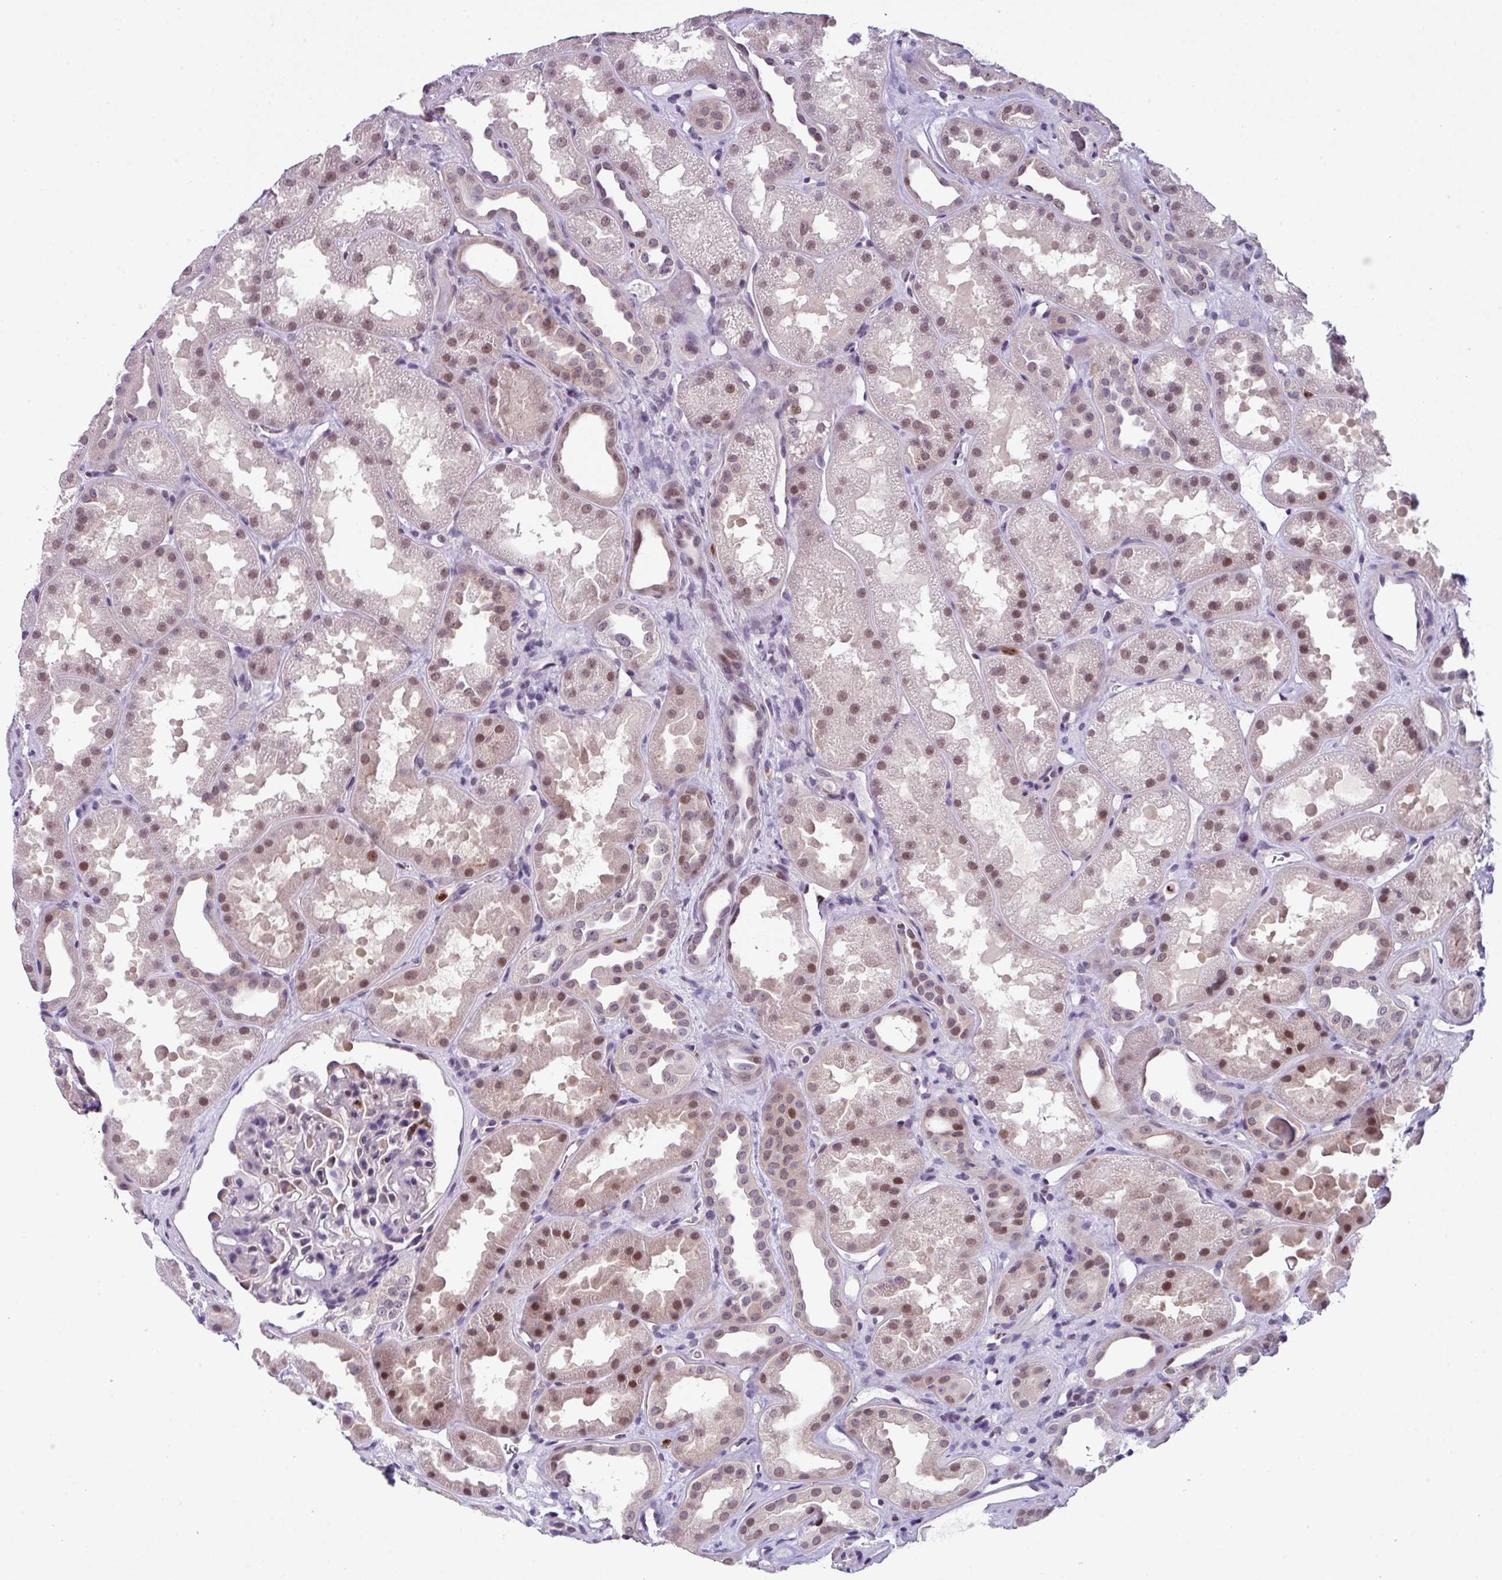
{"staining": {"intensity": "moderate", "quantity": "<25%", "location": "nuclear"}, "tissue": "kidney", "cell_type": "Cells in glomeruli", "image_type": "normal", "snomed": [{"axis": "morphology", "description": "Normal tissue, NOS"}, {"axis": "topography", "description": "Kidney"}], "caption": "Human kidney stained with a brown dye displays moderate nuclear positive positivity in approximately <25% of cells in glomeruli.", "gene": "ZFP3", "patient": {"sex": "male", "age": 61}}